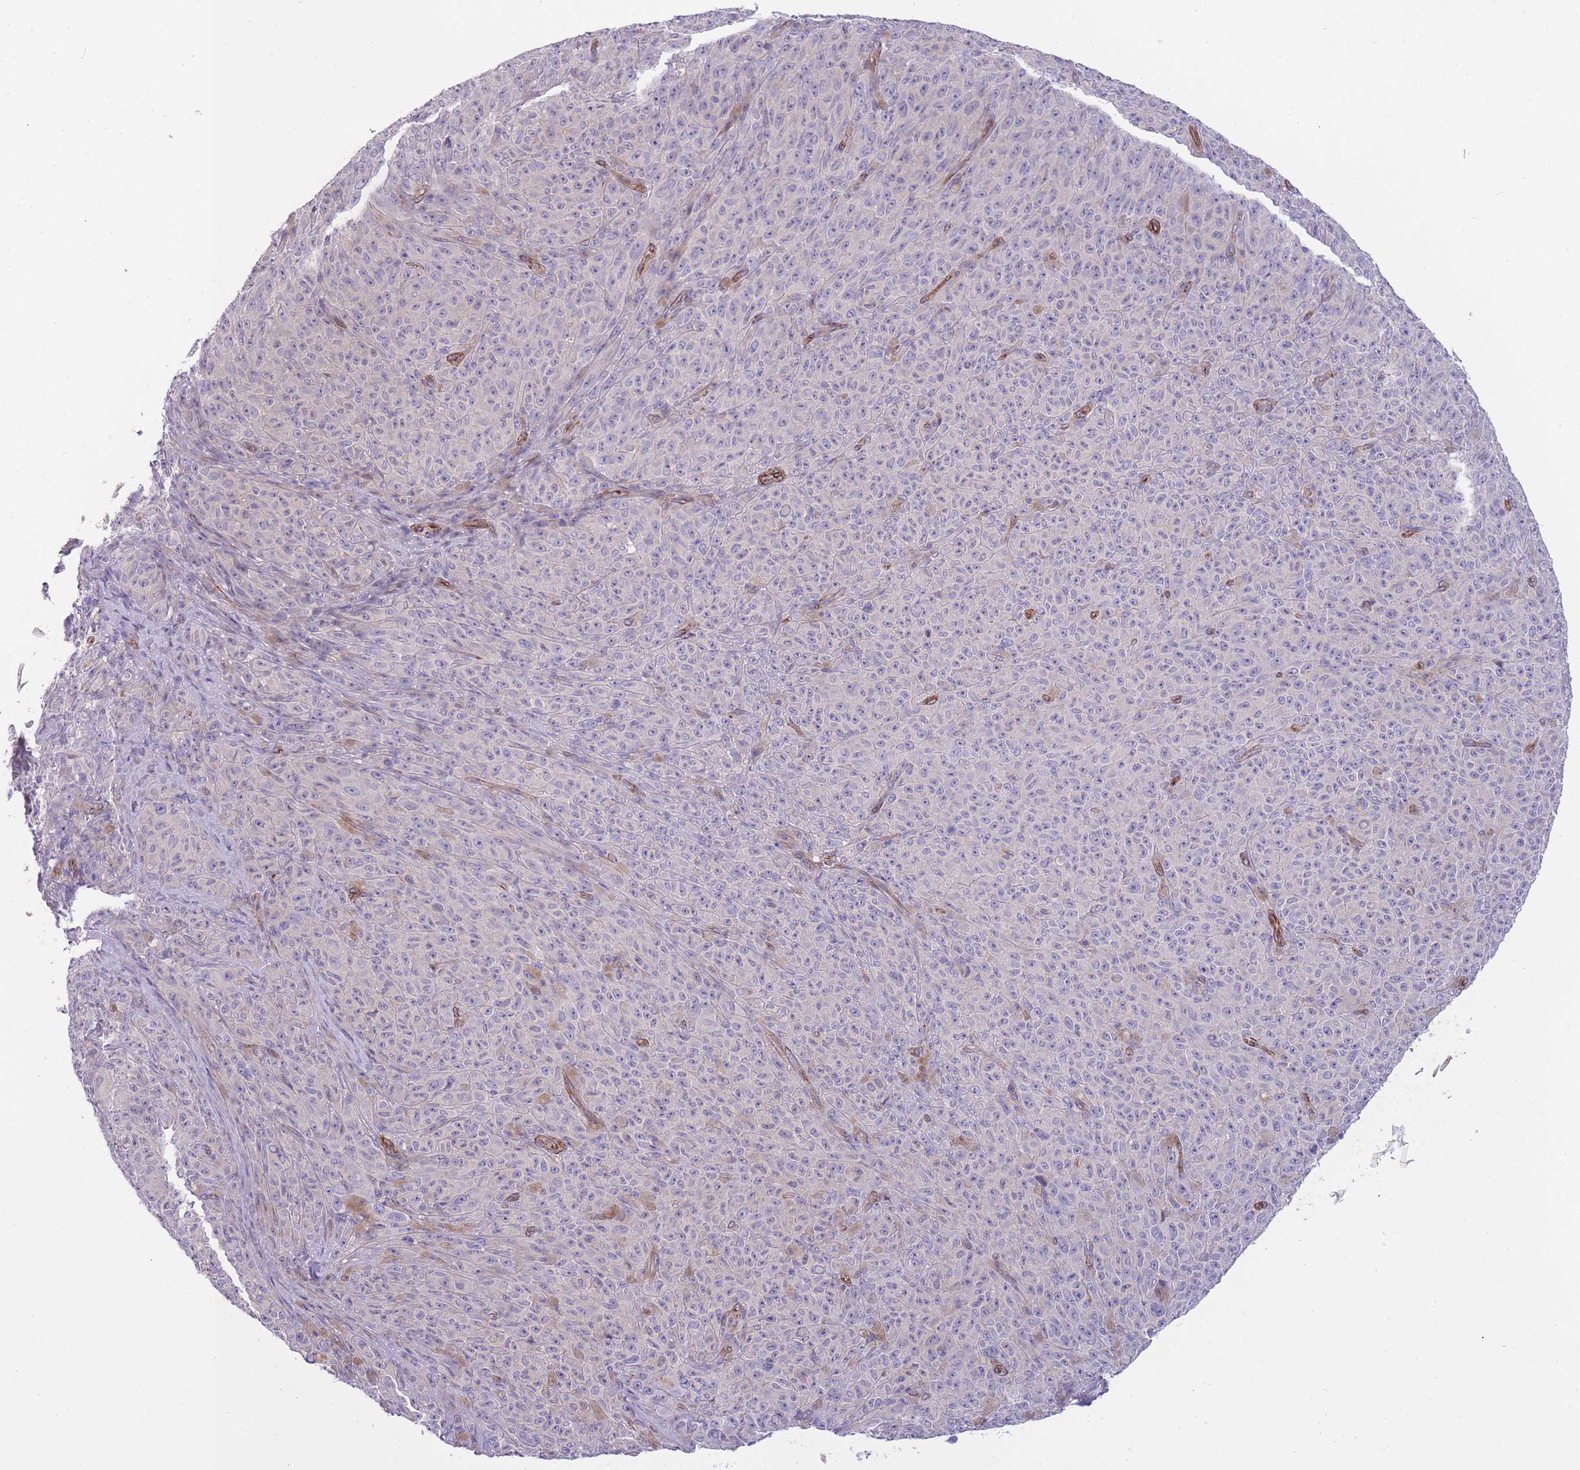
{"staining": {"intensity": "negative", "quantity": "none", "location": "none"}, "tissue": "melanoma", "cell_type": "Tumor cells", "image_type": "cancer", "snomed": [{"axis": "morphology", "description": "Malignant melanoma, NOS"}, {"axis": "topography", "description": "Skin"}], "caption": "DAB immunohistochemical staining of melanoma demonstrates no significant positivity in tumor cells.", "gene": "RGS11", "patient": {"sex": "female", "age": 82}}